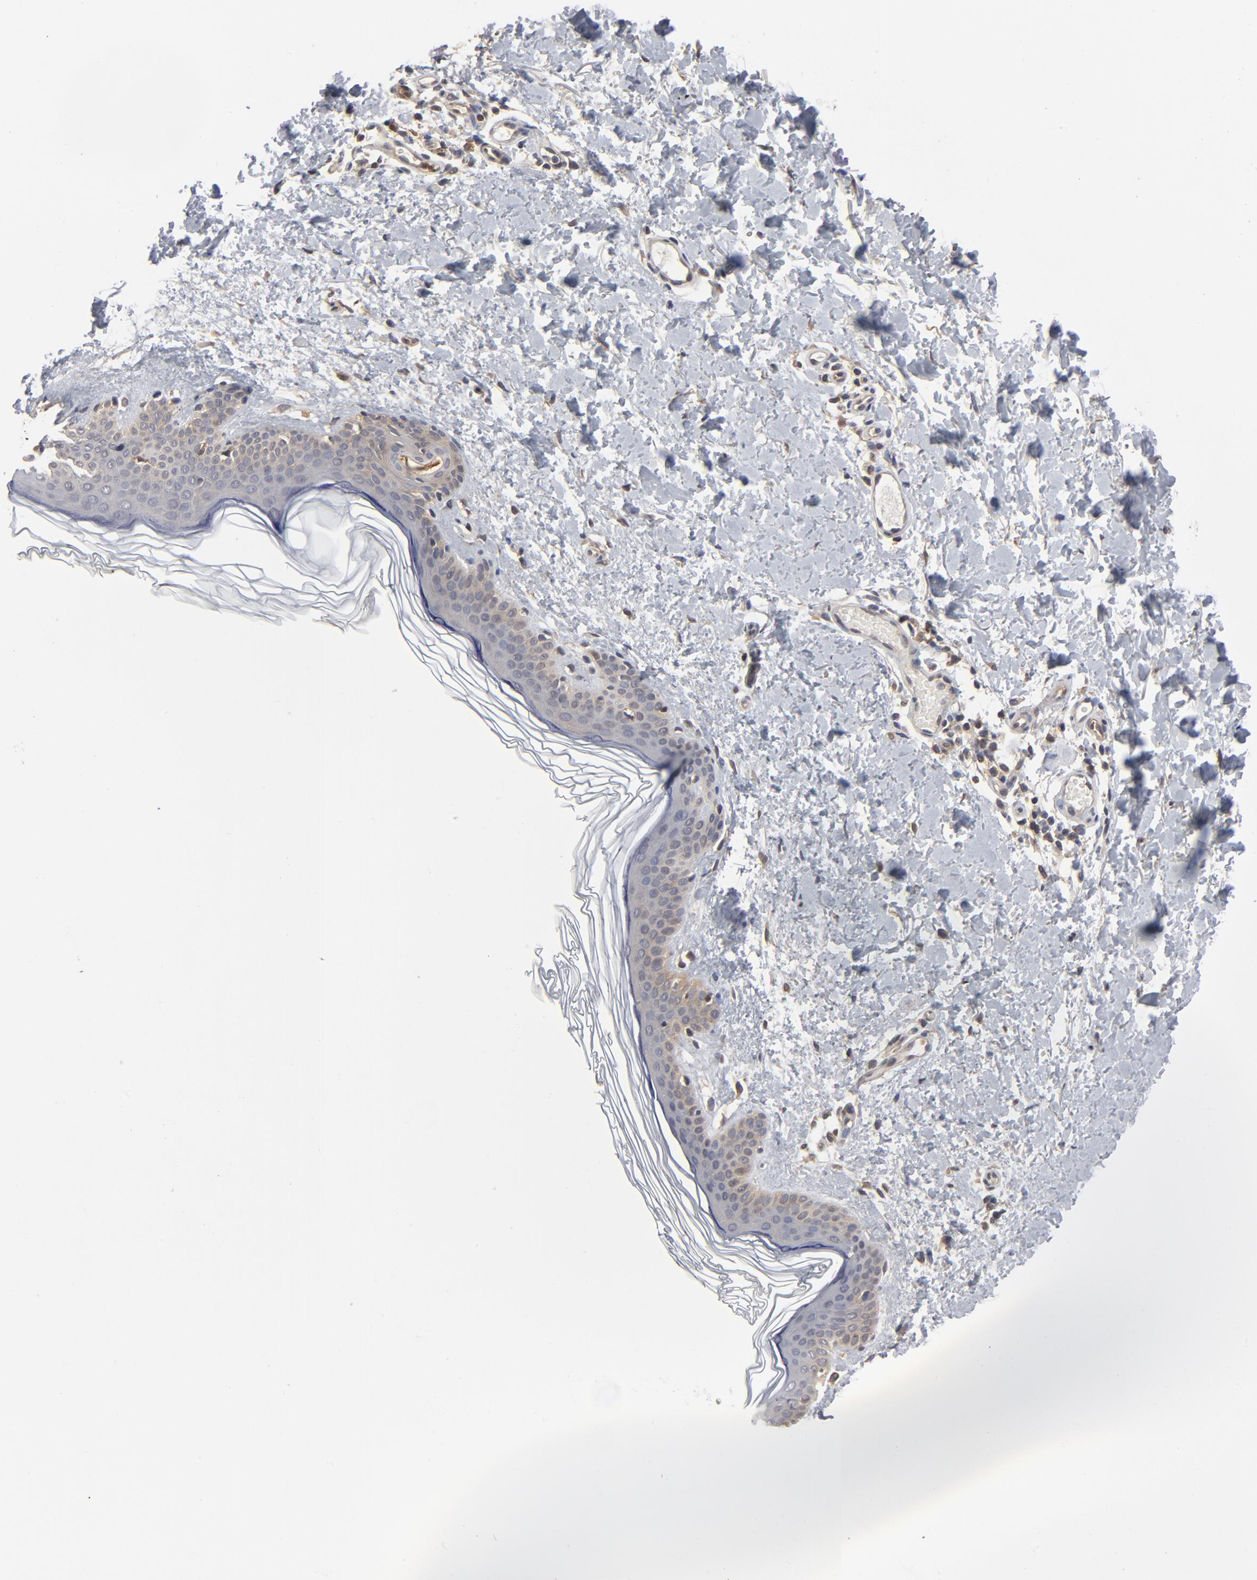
{"staining": {"intensity": "moderate", "quantity": ">75%", "location": "cytoplasmic/membranous"}, "tissue": "skin", "cell_type": "Fibroblasts", "image_type": "normal", "snomed": [{"axis": "morphology", "description": "Normal tissue, NOS"}, {"axis": "topography", "description": "Skin"}], "caption": "Immunohistochemical staining of unremarkable human skin shows medium levels of moderate cytoplasmic/membranous staining in about >75% of fibroblasts. The protein of interest is stained brown, and the nuclei are stained in blue (DAB IHC with brightfield microscopy, high magnification).", "gene": "ASMTL", "patient": {"sex": "female", "age": 56}}